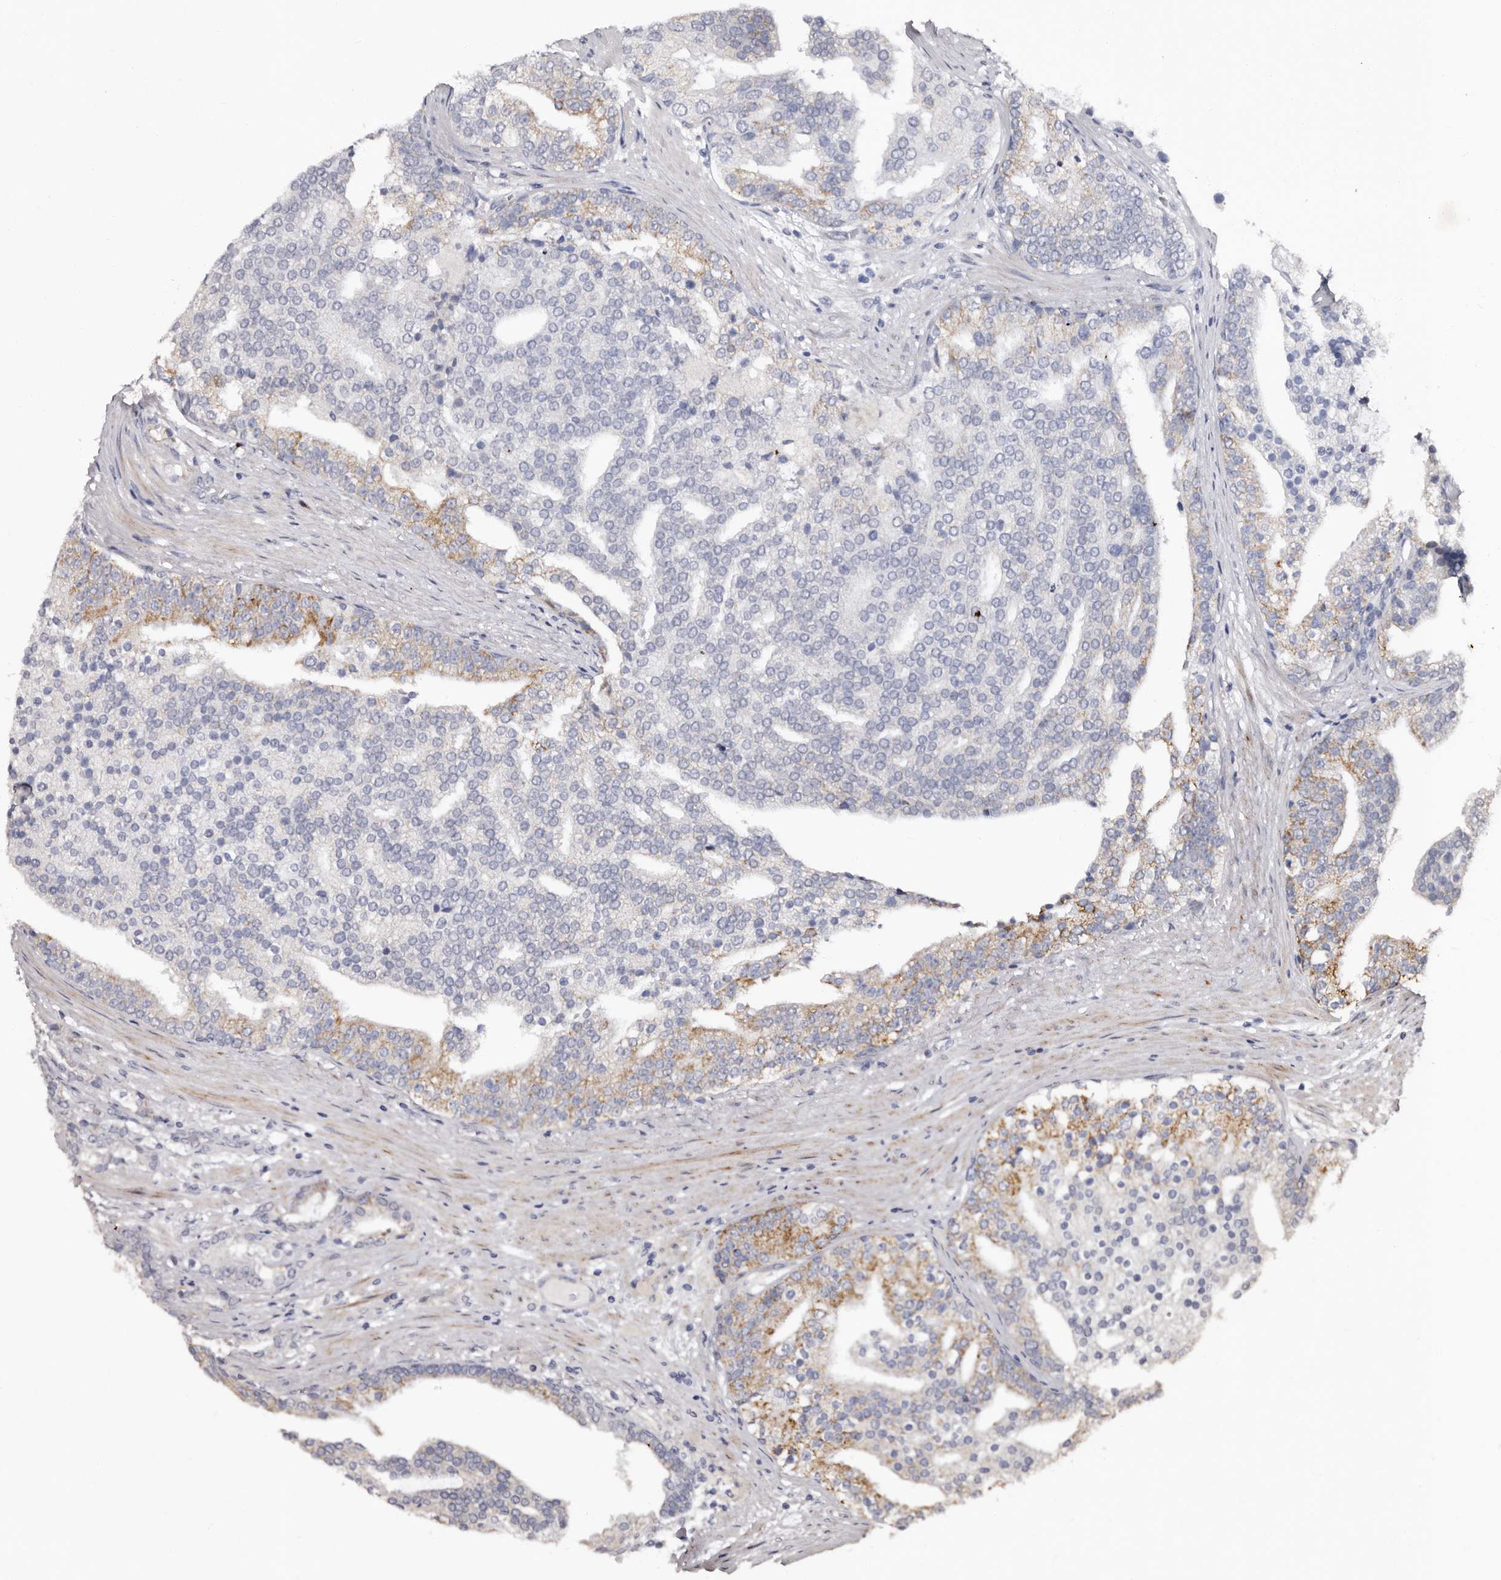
{"staining": {"intensity": "moderate", "quantity": "<25%", "location": "cytoplasmic/membranous"}, "tissue": "prostate cancer", "cell_type": "Tumor cells", "image_type": "cancer", "snomed": [{"axis": "morphology", "description": "Adenocarcinoma, Low grade"}, {"axis": "topography", "description": "Prostate"}], "caption": "Protein staining of prostate cancer (low-grade adenocarcinoma) tissue demonstrates moderate cytoplasmic/membranous staining in about <25% of tumor cells.", "gene": "PHF20L1", "patient": {"sex": "male", "age": 67}}